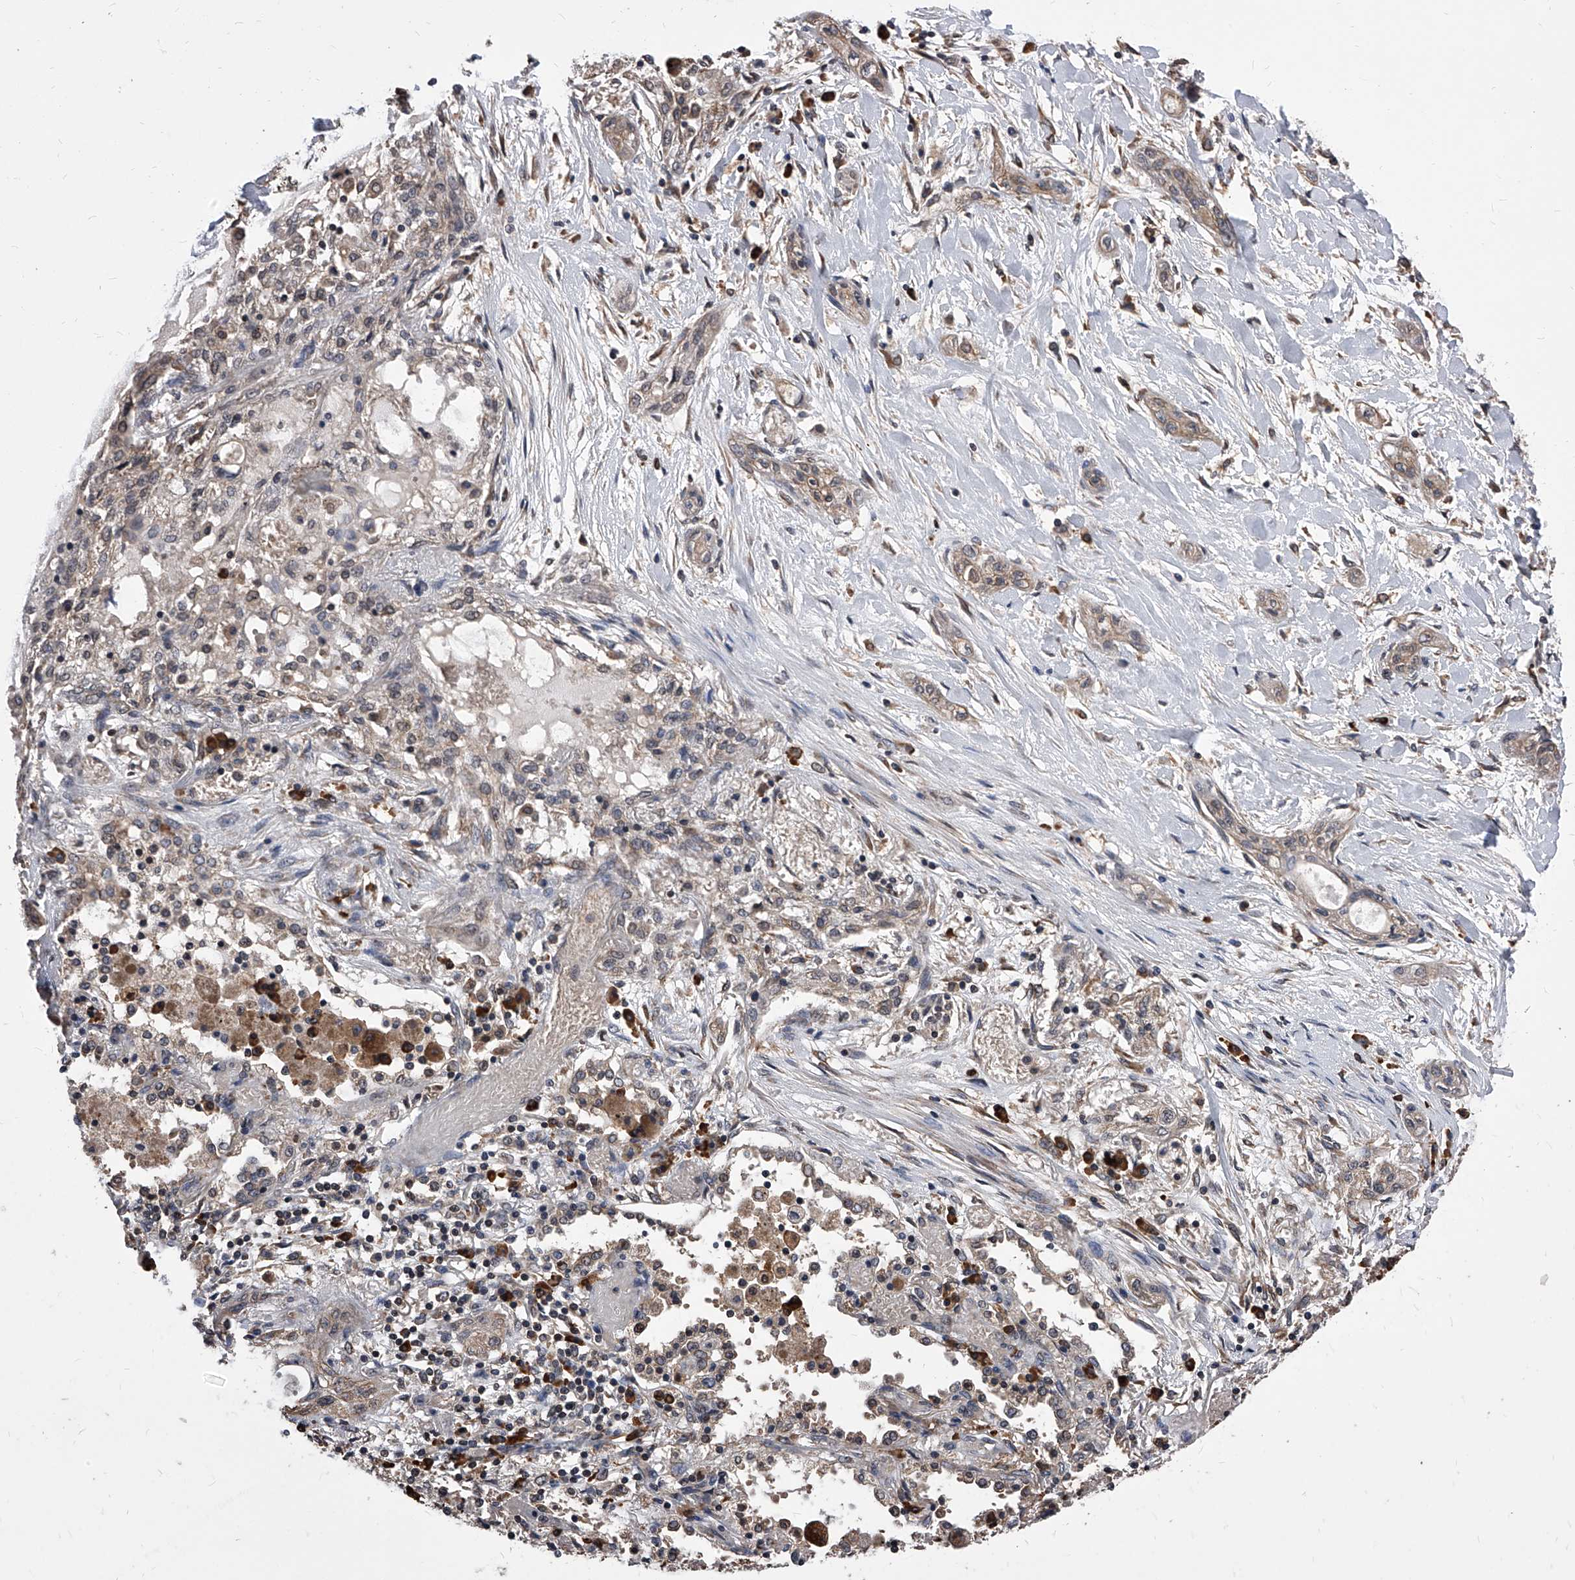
{"staining": {"intensity": "weak", "quantity": "<25%", "location": "cytoplasmic/membranous"}, "tissue": "lung cancer", "cell_type": "Tumor cells", "image_type": "cancer", "snomed": [{"axis": "morphology", "description": "Squamous cell carcinoma, NOS"}, {"axis": "topography", "description": "Lung"}], "caption": "Protein analysis of squamous cell carcinoma (lung) exhibits no significant expression in tumor cells.", "gene": "ID1", "patient": {"sex": "female", "age": 47}}